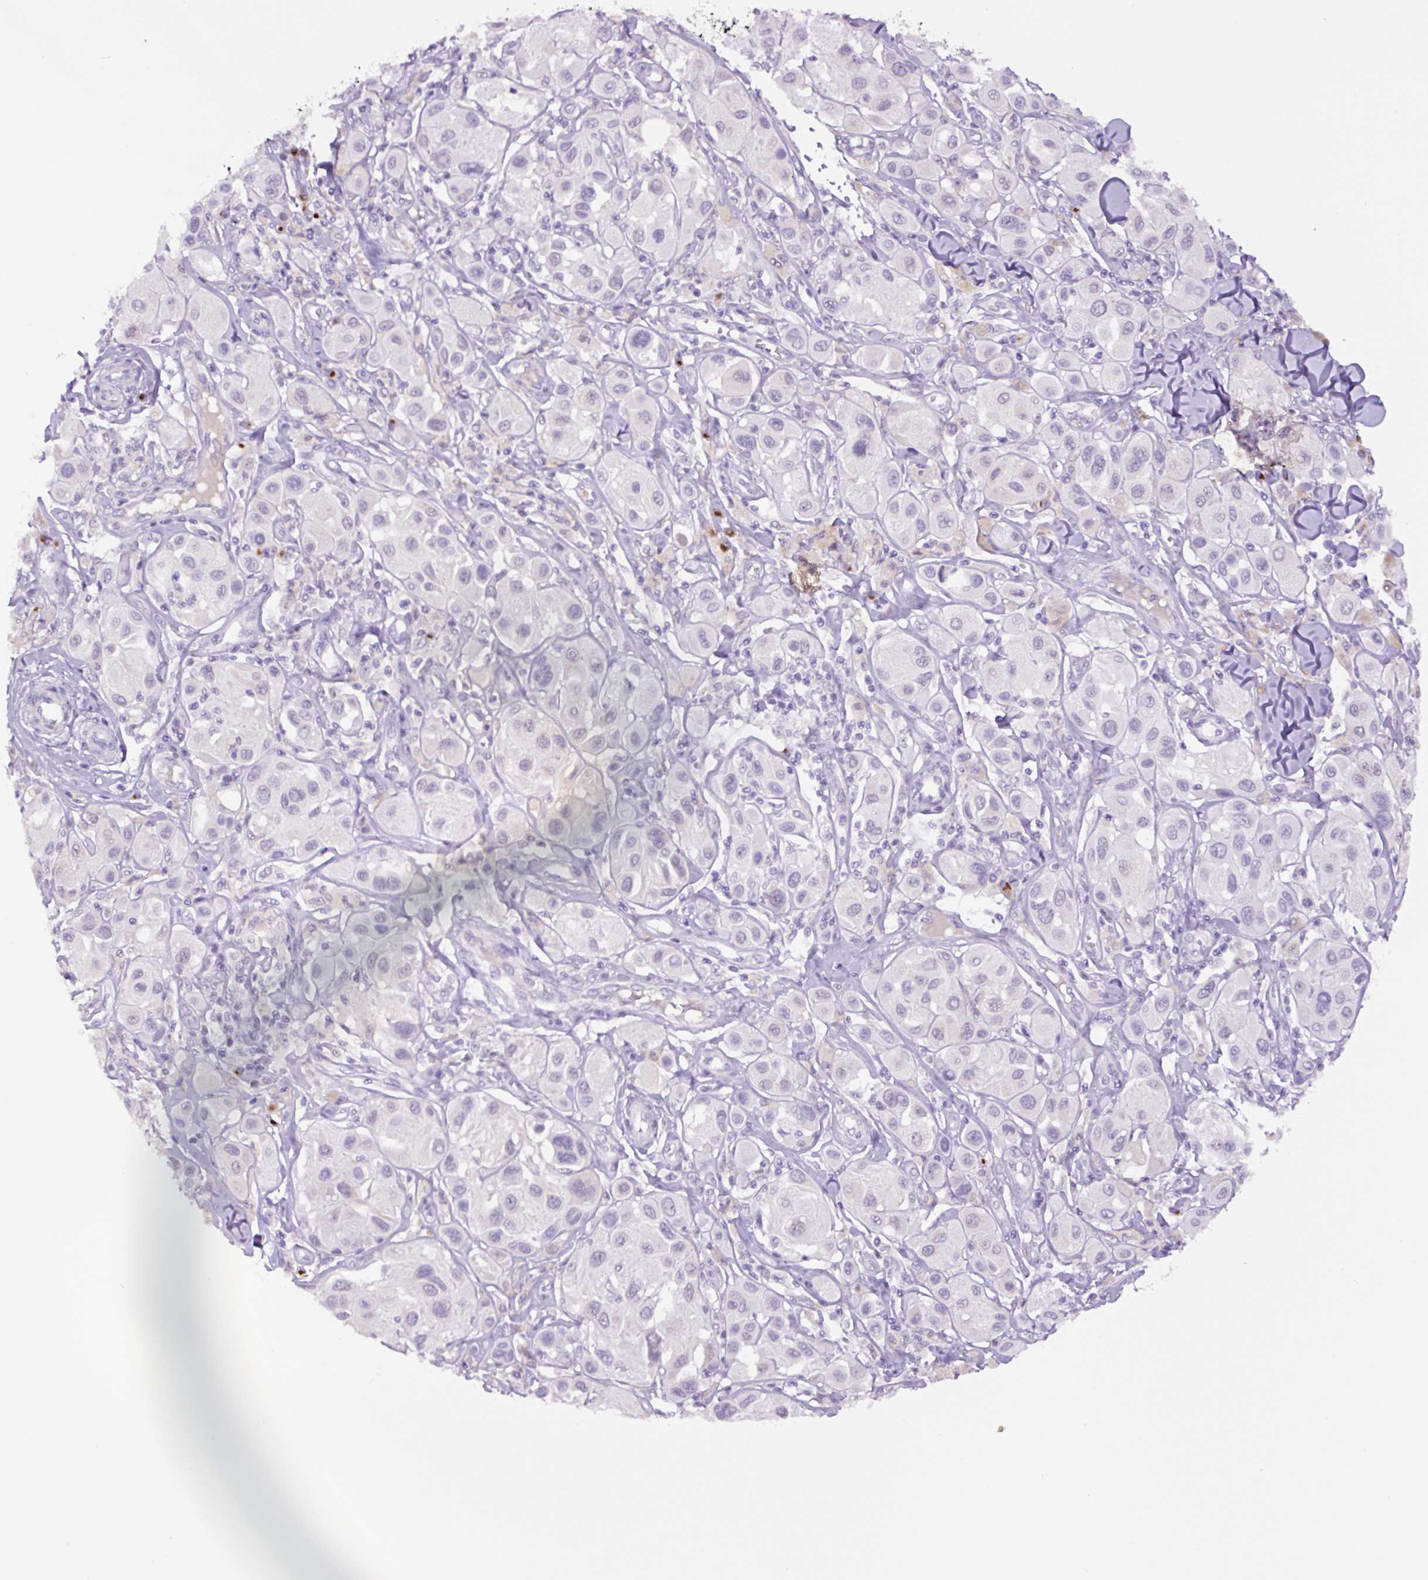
{"staining": {"intensity": "negative", "quantity": "none", "location": "none"}, "tissue": "melanoma", "cell_type": "Tumor cells", "image_type": "cancer", "snomed": [{"axis": "morphology", "description": "Malignant melanoma, Metastatic site"}, {"axis": "topography", "description": "Skin"}], "caption": "DAB immunohistochemical staining of melanoma shows no significant staining in tumor cells.", "gene": "MFSD3", "patient": {"sex": "male", "age": 41}}